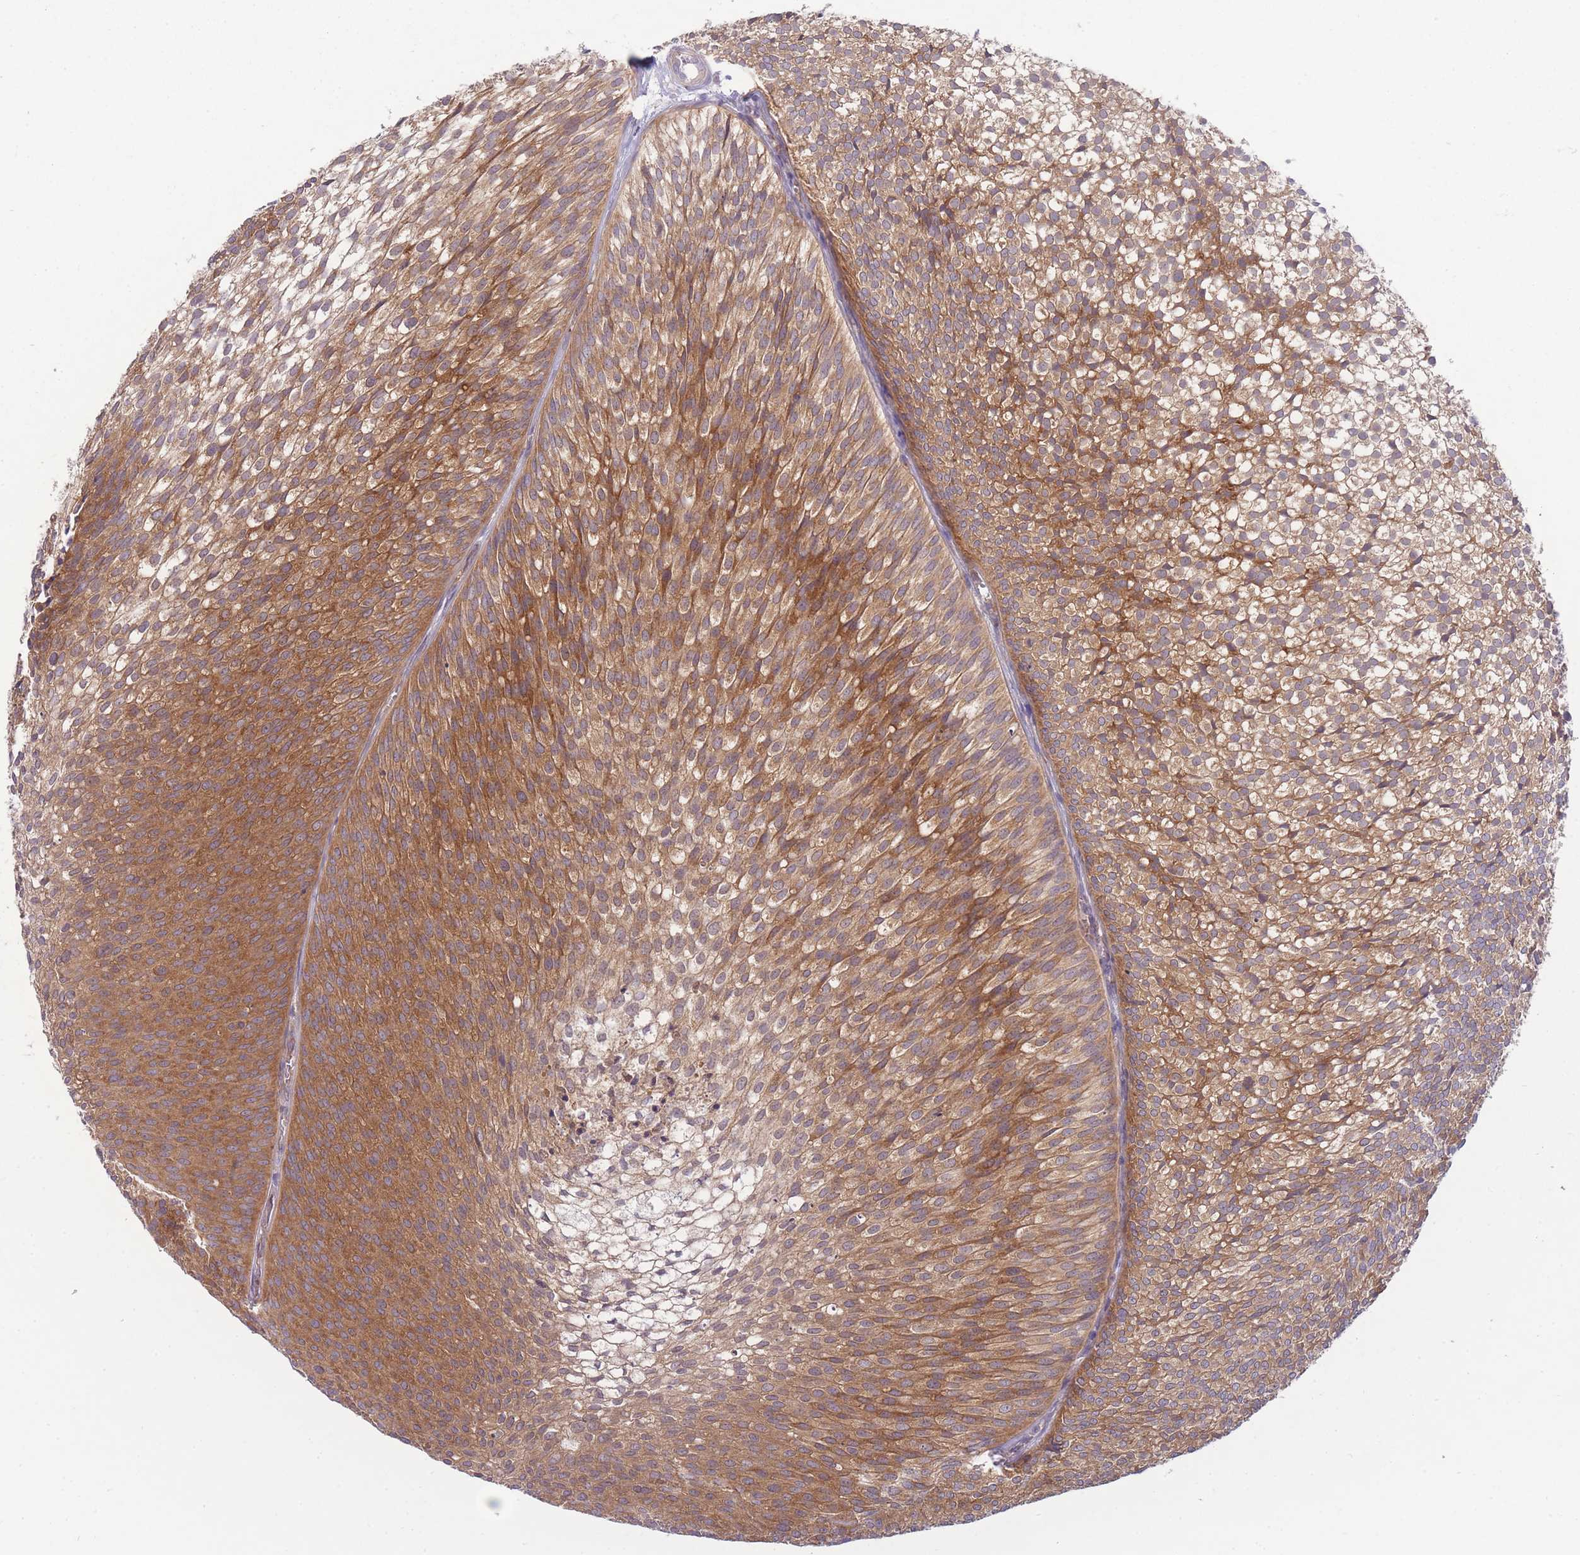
{"staining": {"intensity": "moderate", "quantity": ">75%", "location": "cytoplasmic/membranous"}, "tissue": "urothelial cancer", "cell_type": "Tumor cells", "image_type": "cancer", "snomed": [{"axis": "morphology", "description": "Urothelial carcinoma, Low grade"}, {"axis": "topography", "description": "Urinary bladder"}], "caption": "A micrograph of urothelial cancer stained for a protein reveals moderate cytoplasmic/membranous brown staining in tumor cells.", "gene": "PFDN6", "patient": {"sex": "male", "age": 91}}